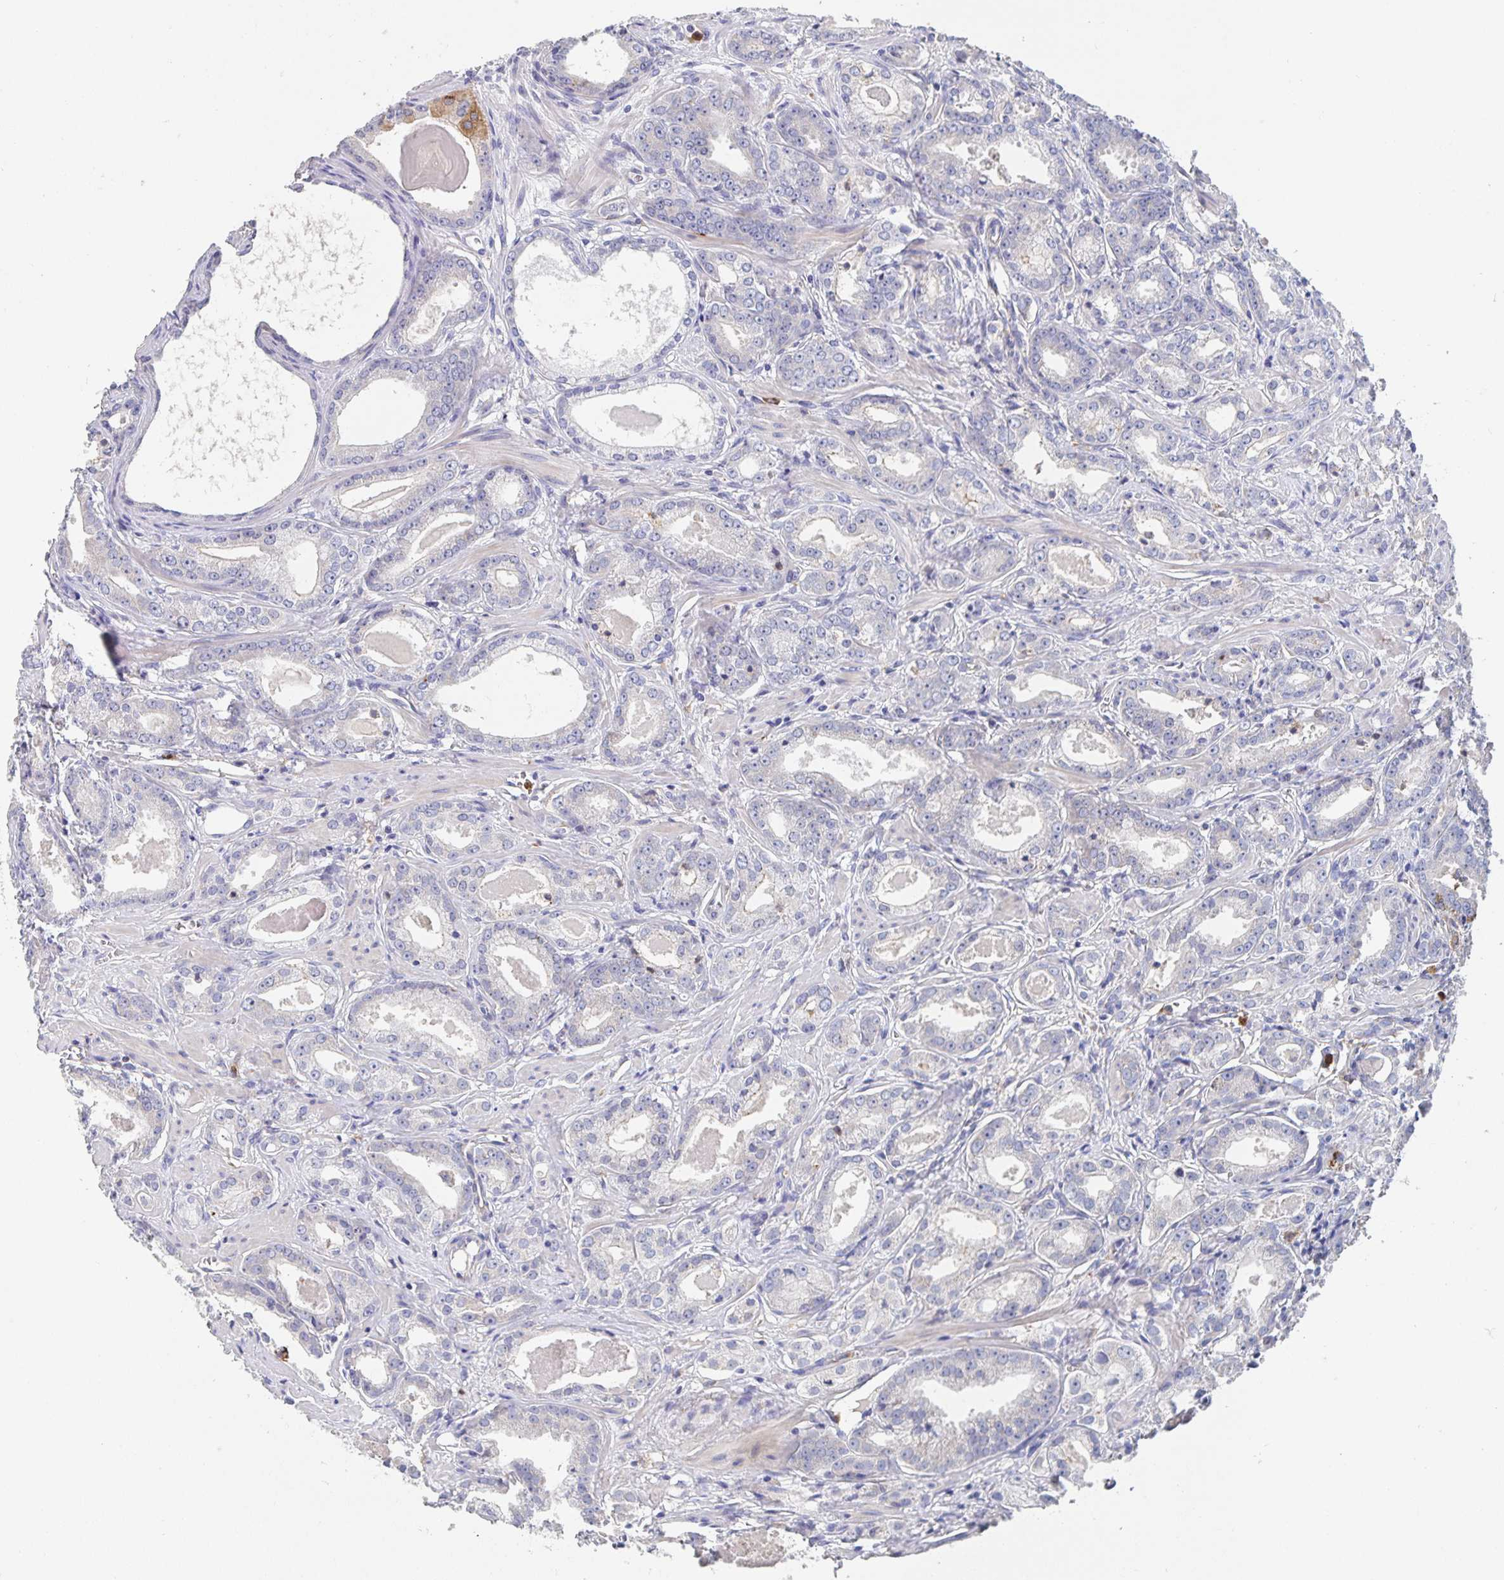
{"staining": {"intensity": "negative", "quantity": "none", "location": "none"}, "tissue": "prostate cancer", "cell_type": "Tumor cells", "image_type": "cancer", "snomed": [{"axis": "morphology", "description": "Adenocarcinoma, NOS"}, {"axis": "morphology", "description": "Adenocarcinoma, Low grade"}, {"axis": "topography", "description": "Prostate"}], "caption": "High magnification brightfield microscopy of prostate adenocarcinoma (low-grade) stained with DAB (brown) and counterstained with hematoxylin (blue): tumor cells show no significant positivity.", "gene": "CDC42BPG", "patient": {"sex": "male", "age": 64}}